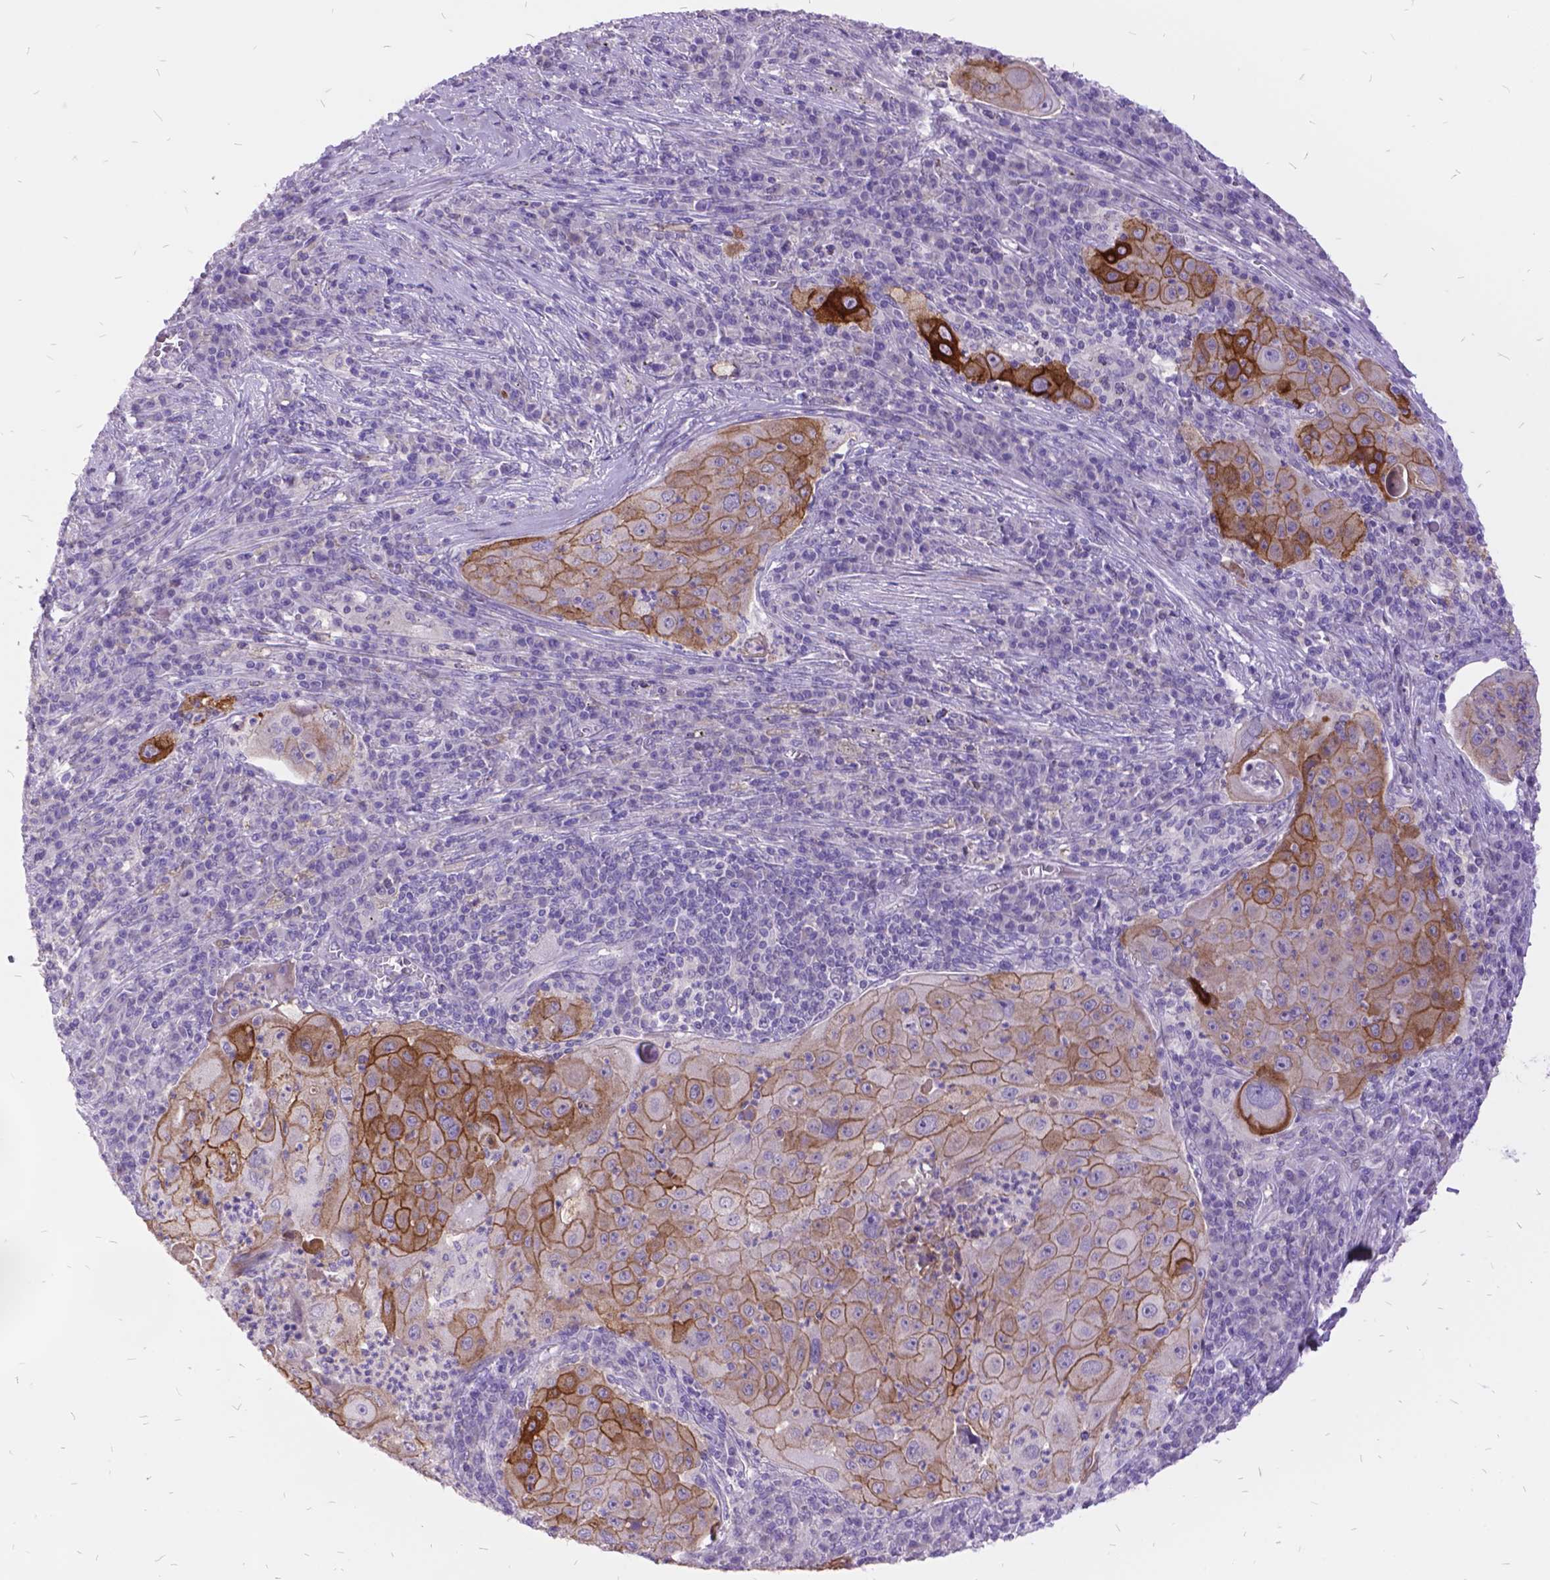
{"staining": {"intensity": "moderate", "quantity": "25%-75%", "location": "cytoplasmic/membranous"}, "tissue": "lung cancer", "cell_type": "Tumor cells", "image_type": "cancer", "snomed": [{"axis": "morphology", "description": "Squamous cell carcinoma, NOS"}, {"axis": "topography", "description": "Lung"}], "caption": "This micrograph exhibits lung squamous cell carcinoma stained with IHC to label a protein in brown. The cytoplasmic/membranous of tumor cells show moderate positivity for the protein. Nuclei are counter-stained blue.", "gene": "ITGB6", "patient": {"sex": "female", "age": 59}}